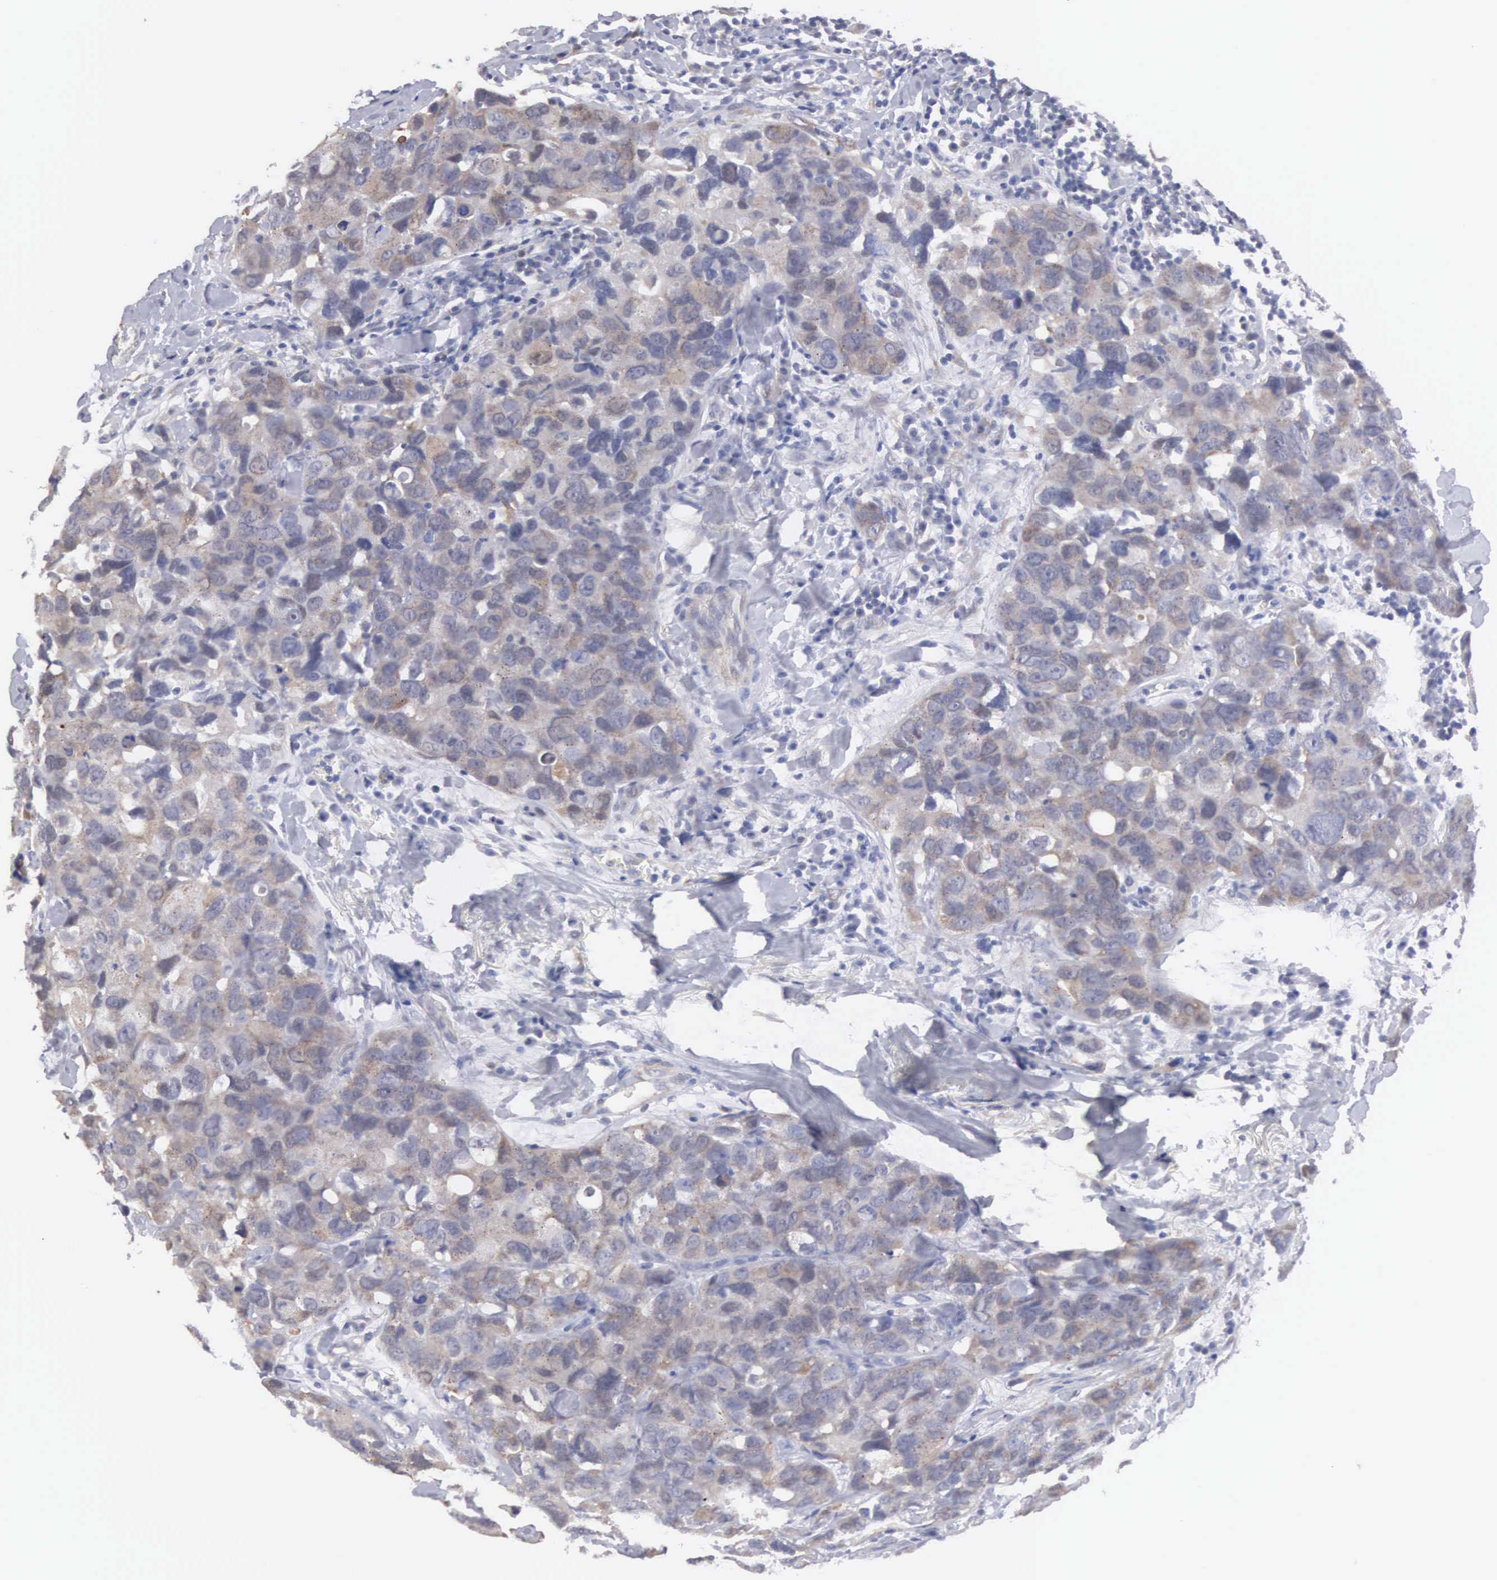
{"staining": {"intensity": "negative", "quantity": "none", "location": "none"}, "tissue": "breast cancer", "cell_type": "Tumor cells", "image_type": "cancer", "snomed": [{"axis": "morphology", "description": "Duct carcinoma"}, {"axis": "topography", "description": "Breast"}], "caption": "Breast cancer was stained to show a protein in brown. There is no significant expression in tumor cells.", "gene": "ELFN2", "patient": {"sex": "female", "age": 91}}